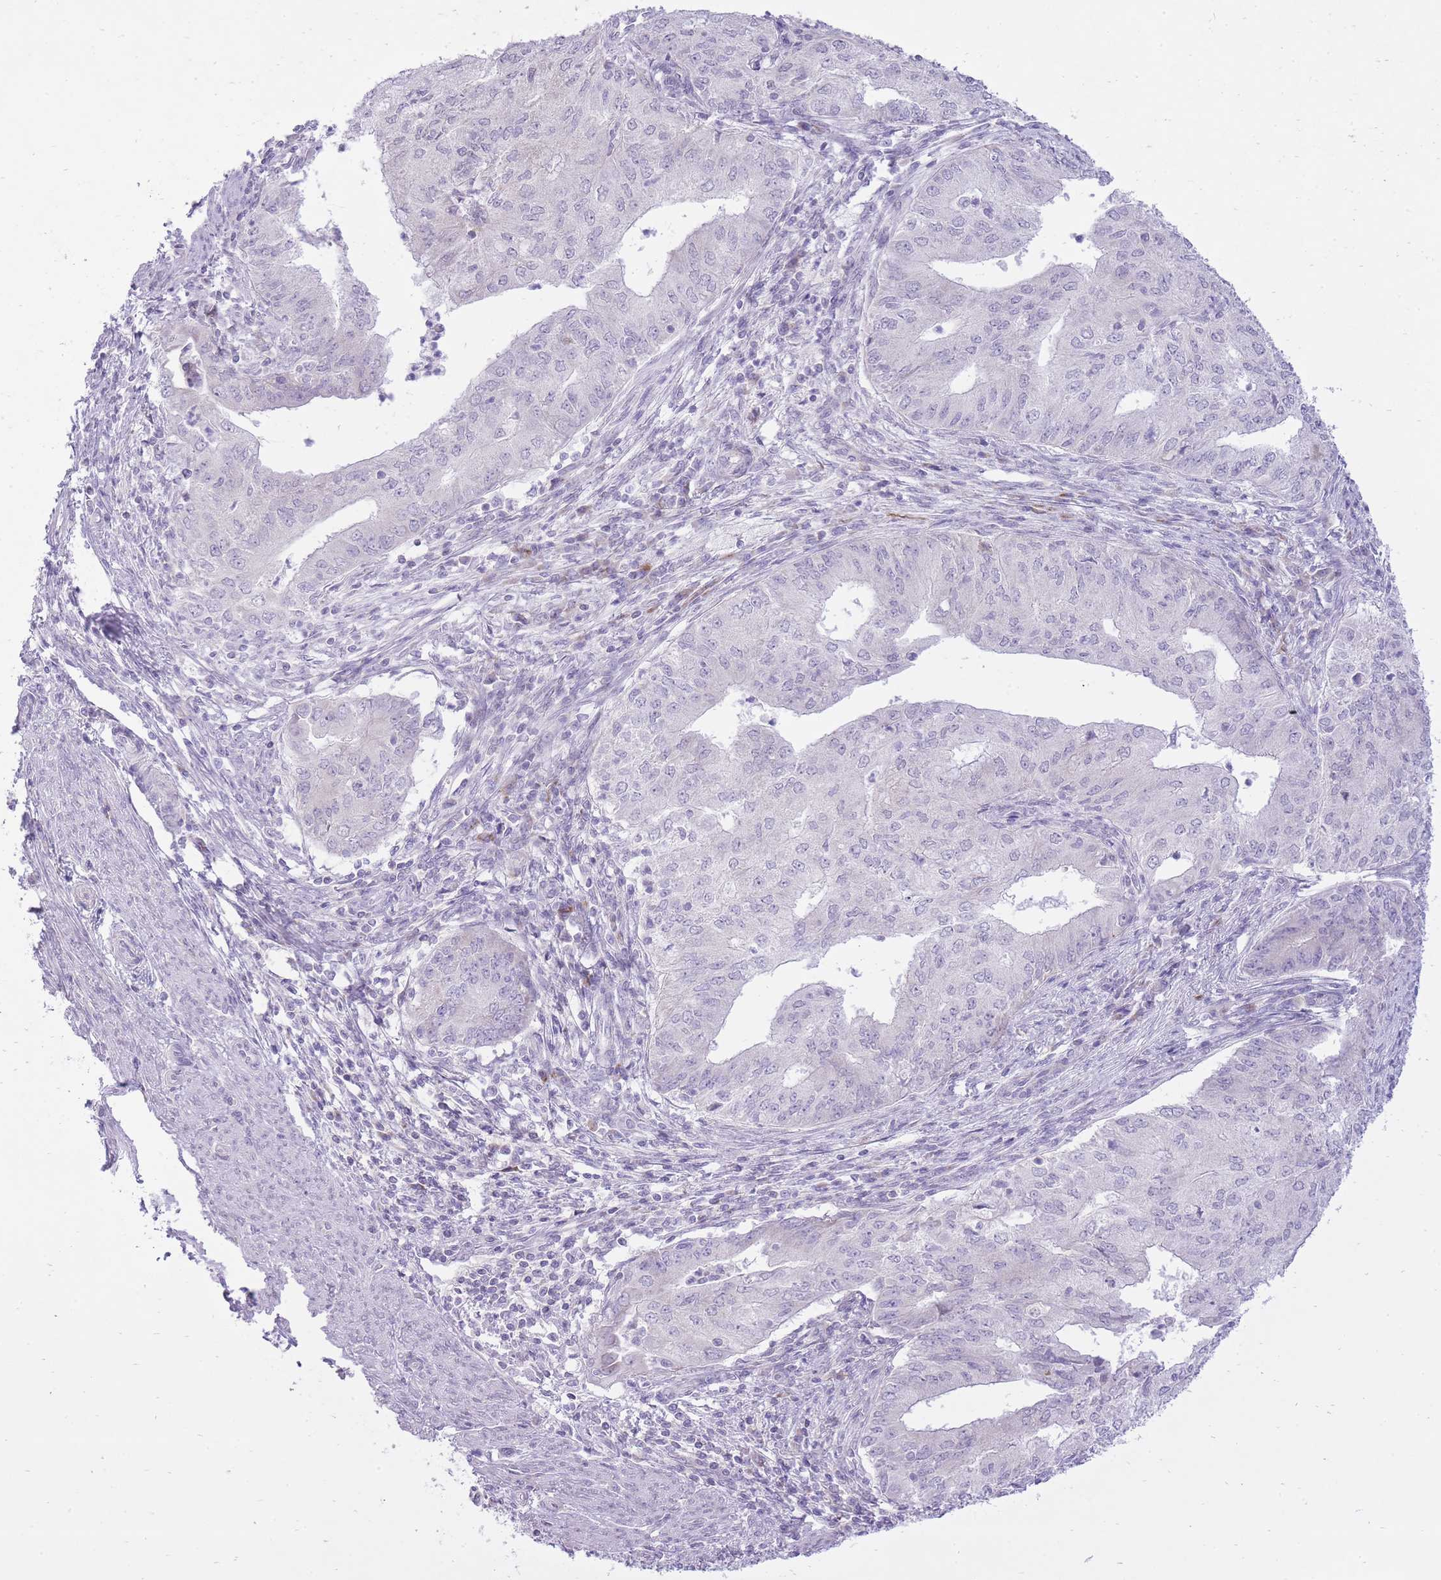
{"staining": {"intensity": "negative", "quantity": "none", "location": "none"}, "tissue": "endometrial cancer", "cell_type": "Tumor cells", "image_type": "cancer", "snomed": [{"axis": "morphology", "description": "Adenocarcinoma, NOS"}, {"axis": "topography", "description": "Endometrium"}], "caption": "Tumor cells show no significant protein staining in adenocarcinoma (endometrial). (DAB IHC visualized using brightfield microscopy, high magnification).", "gene": "DENND2D", "patient": {"sex": "female", "age": 50}}